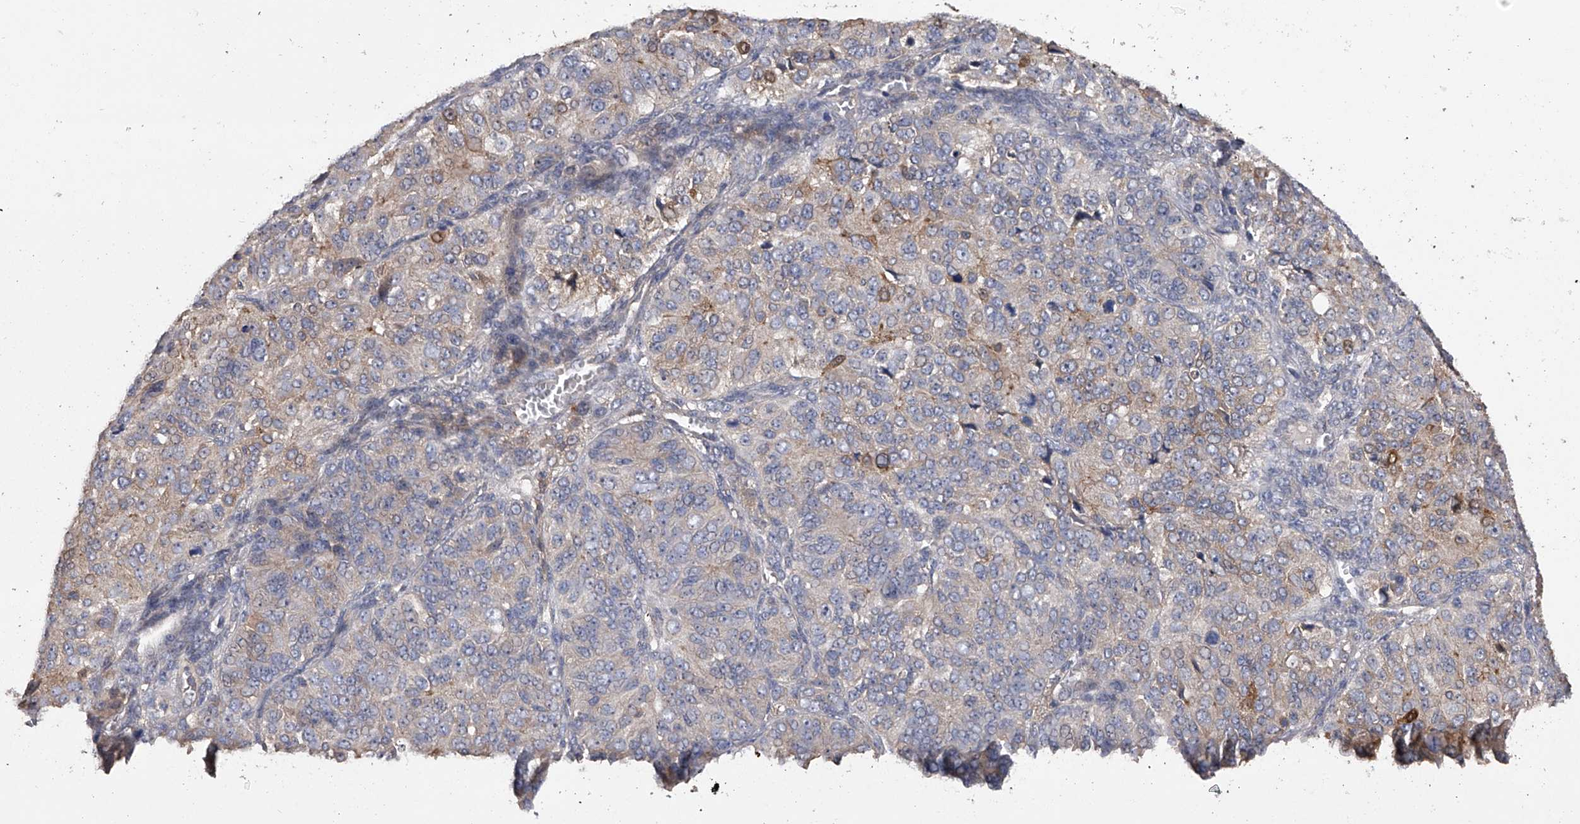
{"staining": {"intensity": "weak", "quantity": "25%-75%", "location": "cytoplasmic/membranous"}, "tissue": "ovarian cancer", "cell_type": "Tumor cells", "image_type": "cancer", "snomed": [{"axis": "morphology", "description": "Carcinoma, endometroid"}, {"axis": "topography", "description": "Ovary"}], "caption": "Human ovarian cancer (endometroid carcinoma) stained for a protein (brown) shows weak cytoplasmic/membranous positive expression in approximately 25%-75% of tumor cells.", "gene": "ZNF343", "patient": {"sex": "female", "age": 51}}